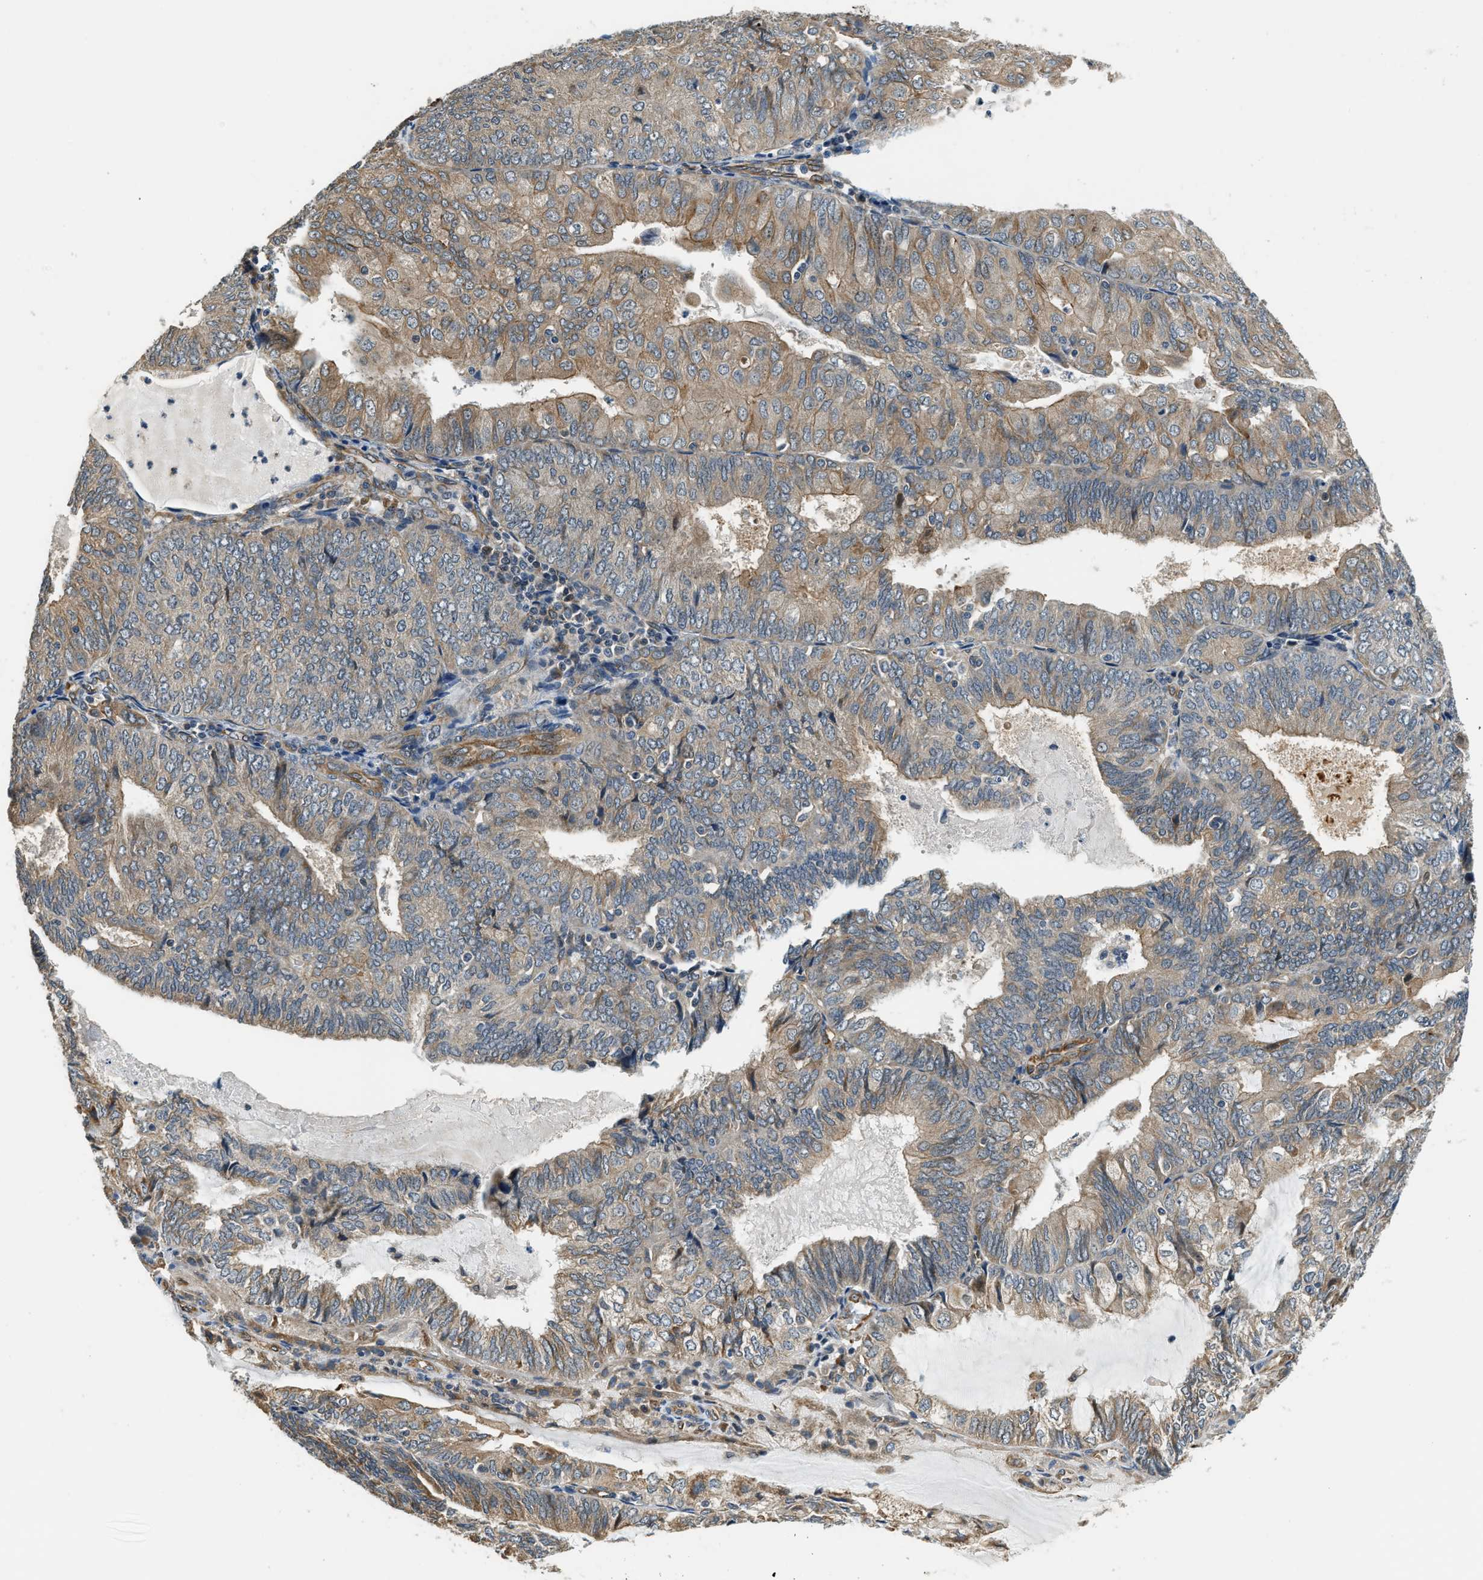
{"staining": {"intensity": "moderate", "quantity": ">75%", "location": "cytoplasmic/membranous"}, "tissue": "endometrial cancer", "cell_type": "Tumor cells", "image_type": "cancer", "snomed": [{"axis": "morphology", "description": "Adenocarcinoma, NOS"}, {"axis": "topography", "description": "Endometrium"}], "caption": "Adenocarcinoma (endometrial) stained for a protein shows moderate cytoplasmic/membranous positivity in tumor cells. (Brightfield microscopy of DAB IHC at high magnification).", "gene": "ALOX12", "patient": {"sex": "female", "age": 81}}